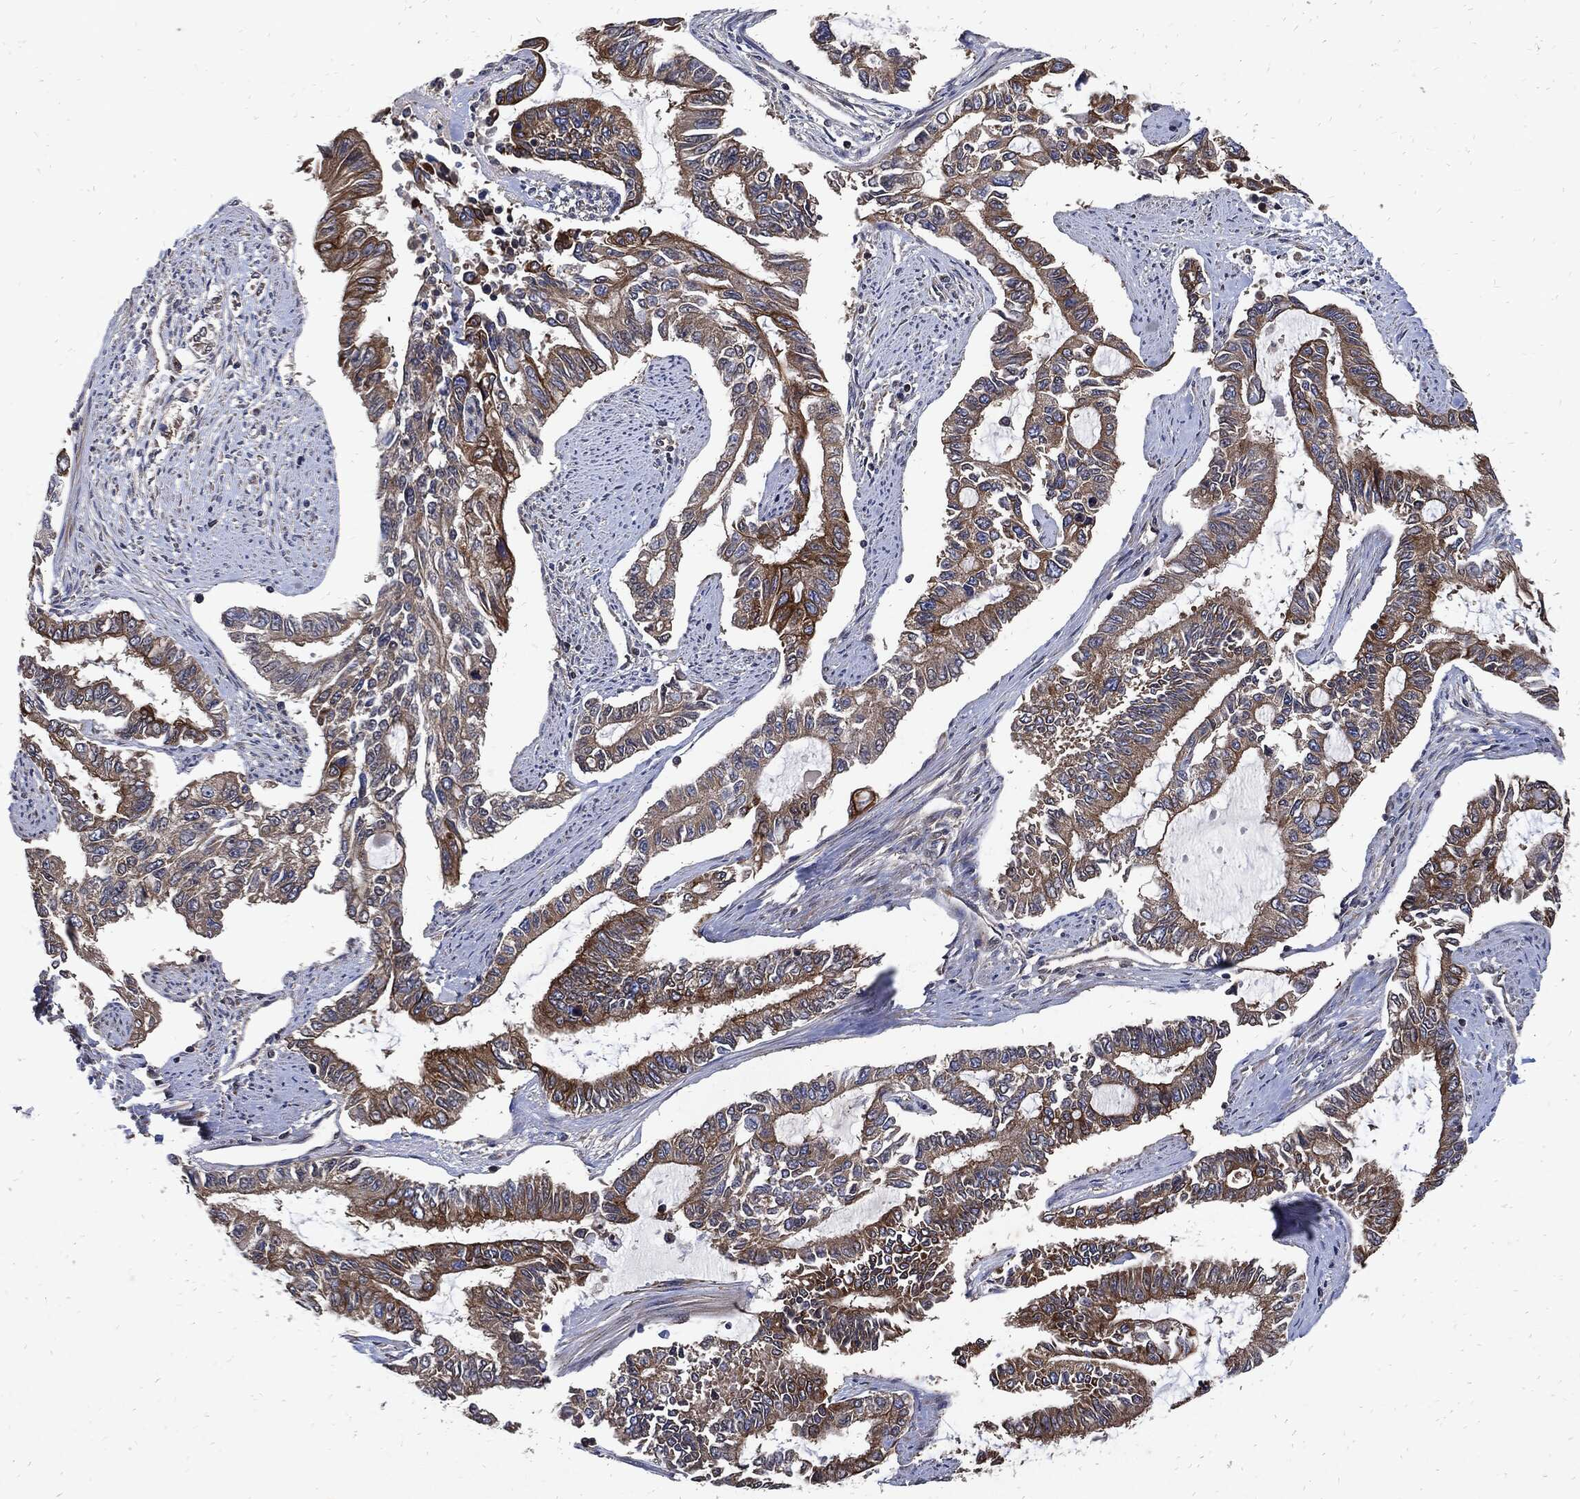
{"staining": {"intensity": "strong", "quantity": "25%-75%", "location": "cytoplasmic/membranous"}, "tissue": "endometrial cancer", "cell_type": "Tumor cells", "image_type": "cancer", "snomed": [{"axis": "morphology", "description": "Adenocarcinoma, NOS"}, {"axis": "topography", "description": "Uterus"}], "caption": "Immunohistochemistry photomicrograph of human endometrial cancer (adenocarcinoma) stained for a protein (brown), which exhibits high levels of strong cytoplasmic/membranous staining in about 25%-75% of tumor cells.", "gene": "DCTN1", "patient": {"sex": "female", "age": 59}}